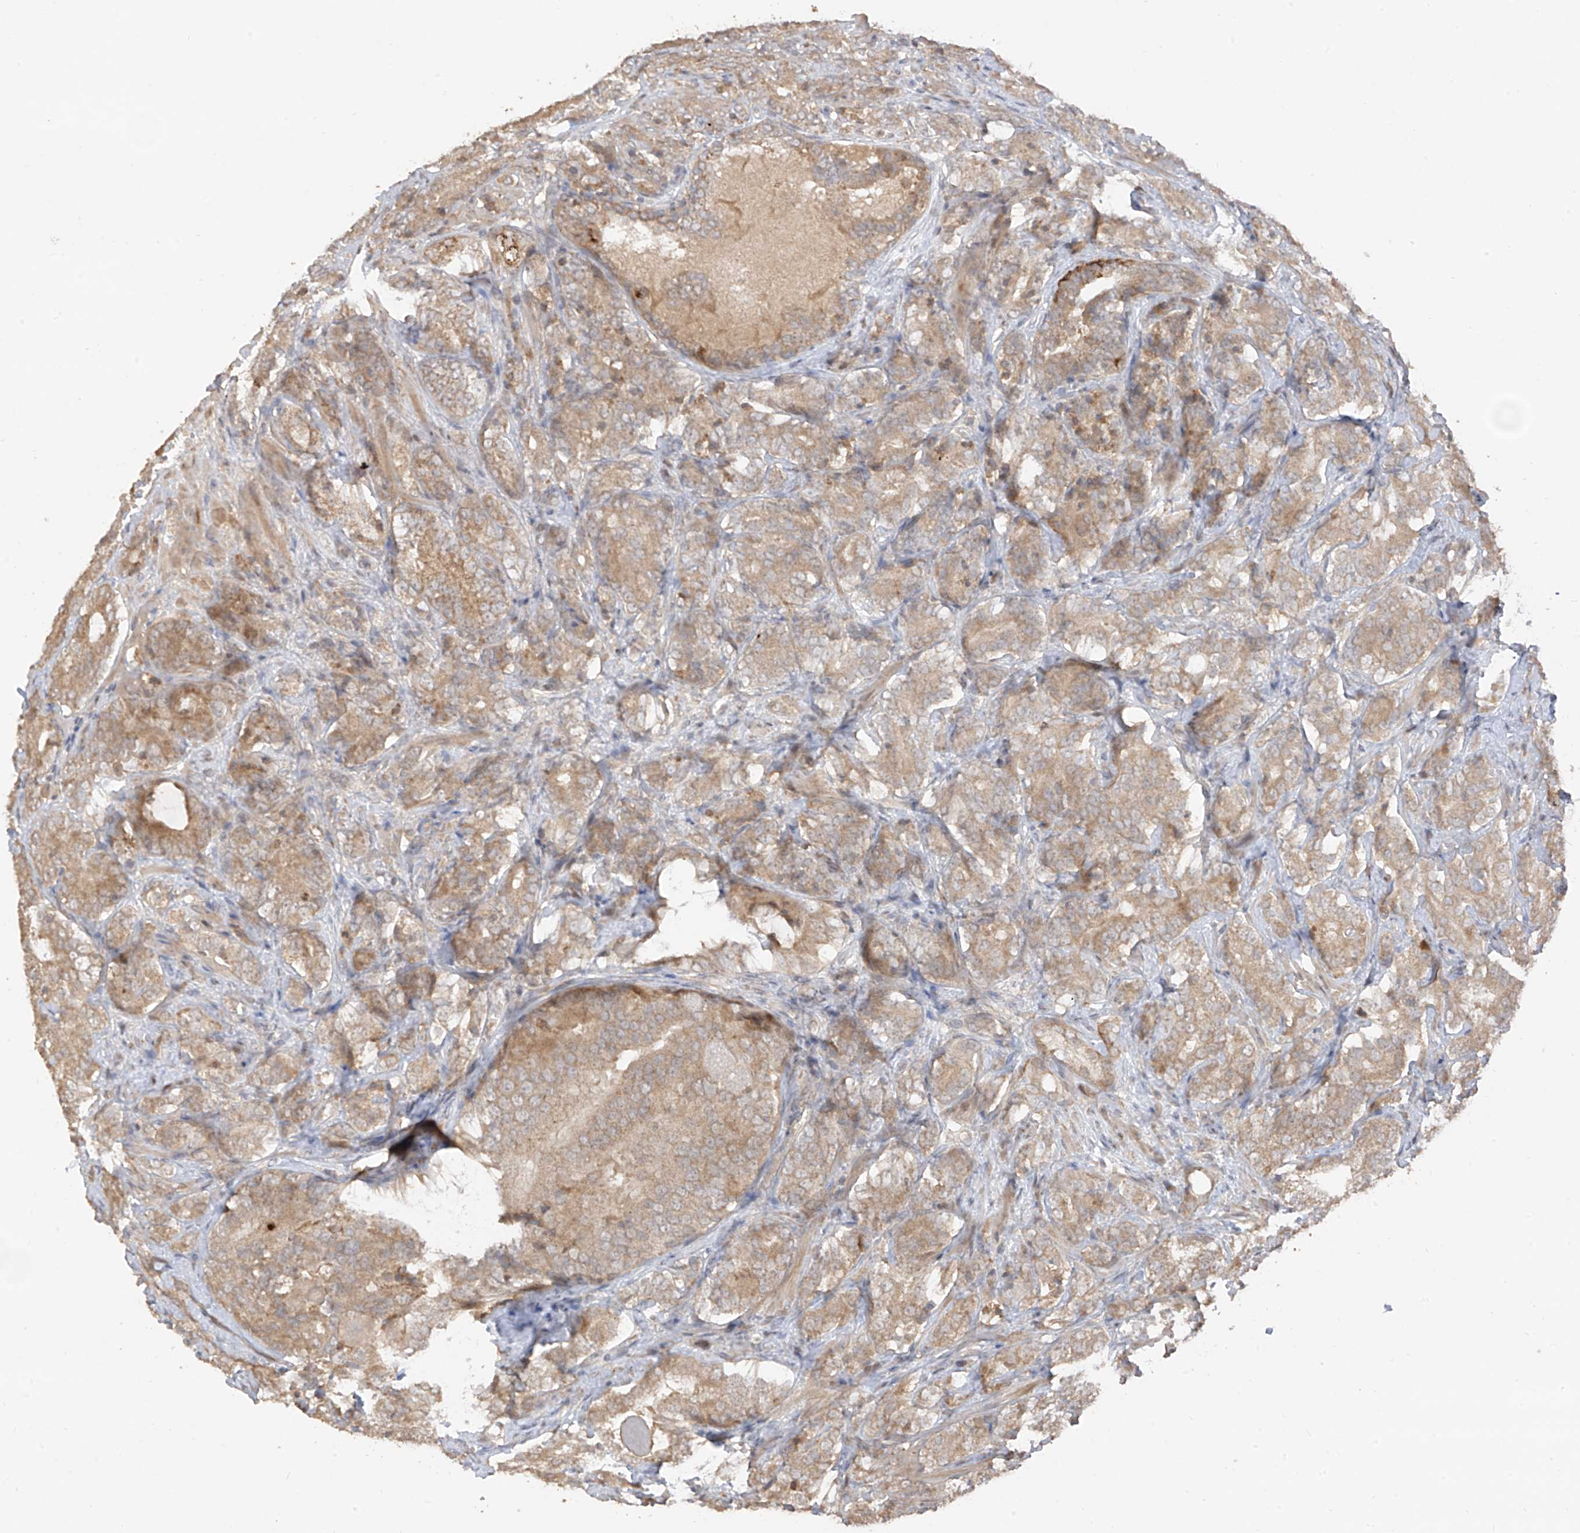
{"staining": {"intensity": "weak", "quantity": ">75%", "location": "cytoplasmic/membranous"}, "tissue": "prostate cancer", "cell_type": "Tumor cells", "image_type": "cancer", "snomed": [{"axis": "morphology", "description": "Adenocarcinoma, High grade"}, {"axis": "topography", "description": "Prostate"}], "caption": "There is low levels of weak cytoplasmic/membranous positivity in tumor cells of prostate adenocarcinoma (high-grade), as demonstrated by immunohistochemical staining (brown color).", "gene": "COLGALT2", "patient": {"sex": "male", "age": 66}}